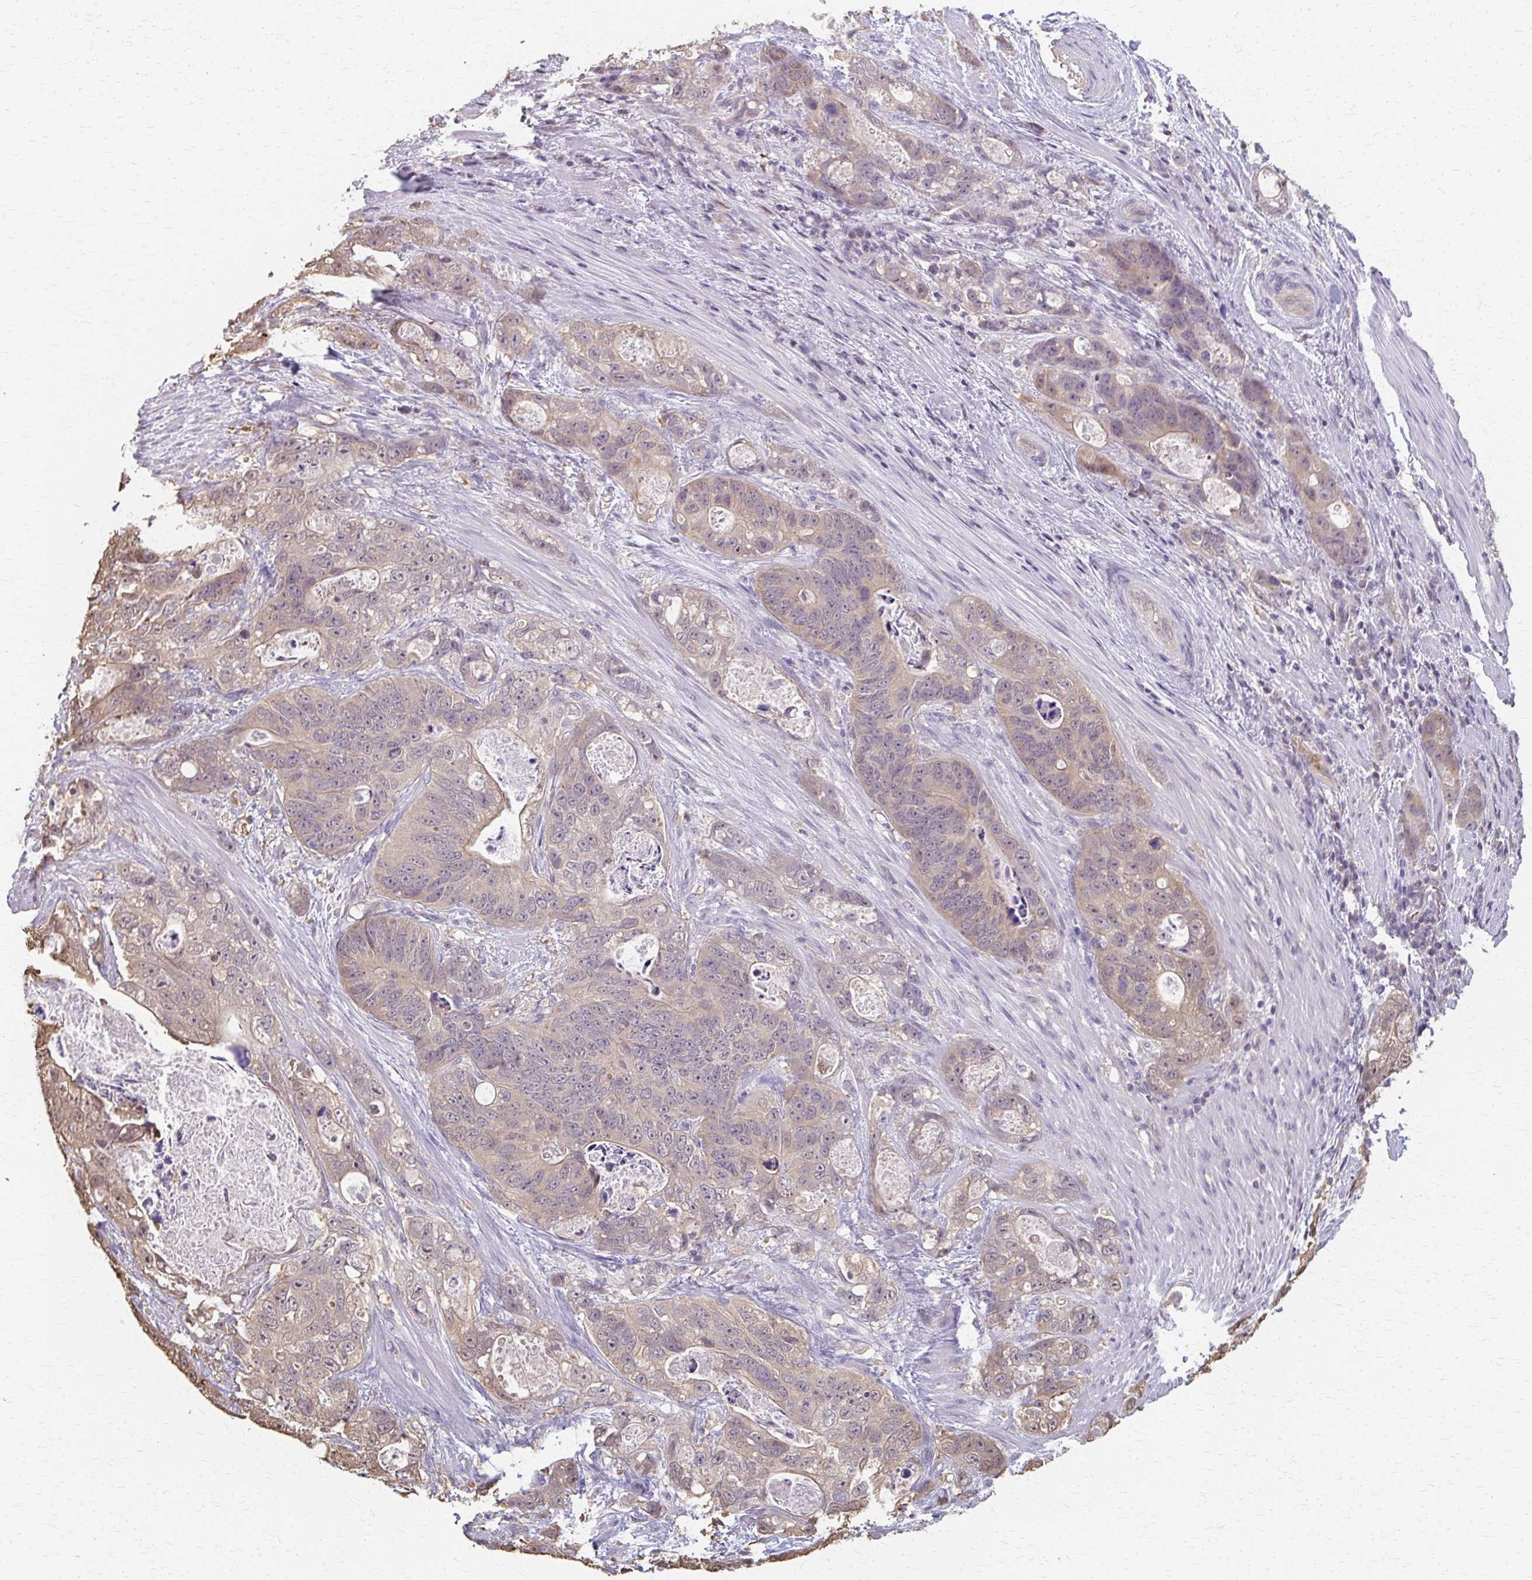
{"staining": {"intensity": "weak", "quantity": ">75%", "location": "cytoplasmic/membranous"}, "tissue": "stomach cancer", "cell_type": "Tumor cells", "image_type": "cancer", "snomed": [{"axis": "morphology", "description": "Normal tissue, NOS"}, {"axis": "morphology", "description": "Adenocarcinoma, NOS"}, {"axis": "topography", "description": "Stomach"}], "caption": "Protein expression by immunohistochemistry (IHC) shows weak cytoplasmic/membranous positivity in approximately >75% of tumor cells in stomach cancer (adenocarcinoma).", "gene": "RABGAP1L", "patient": {"sex": "female", "age": 89}}